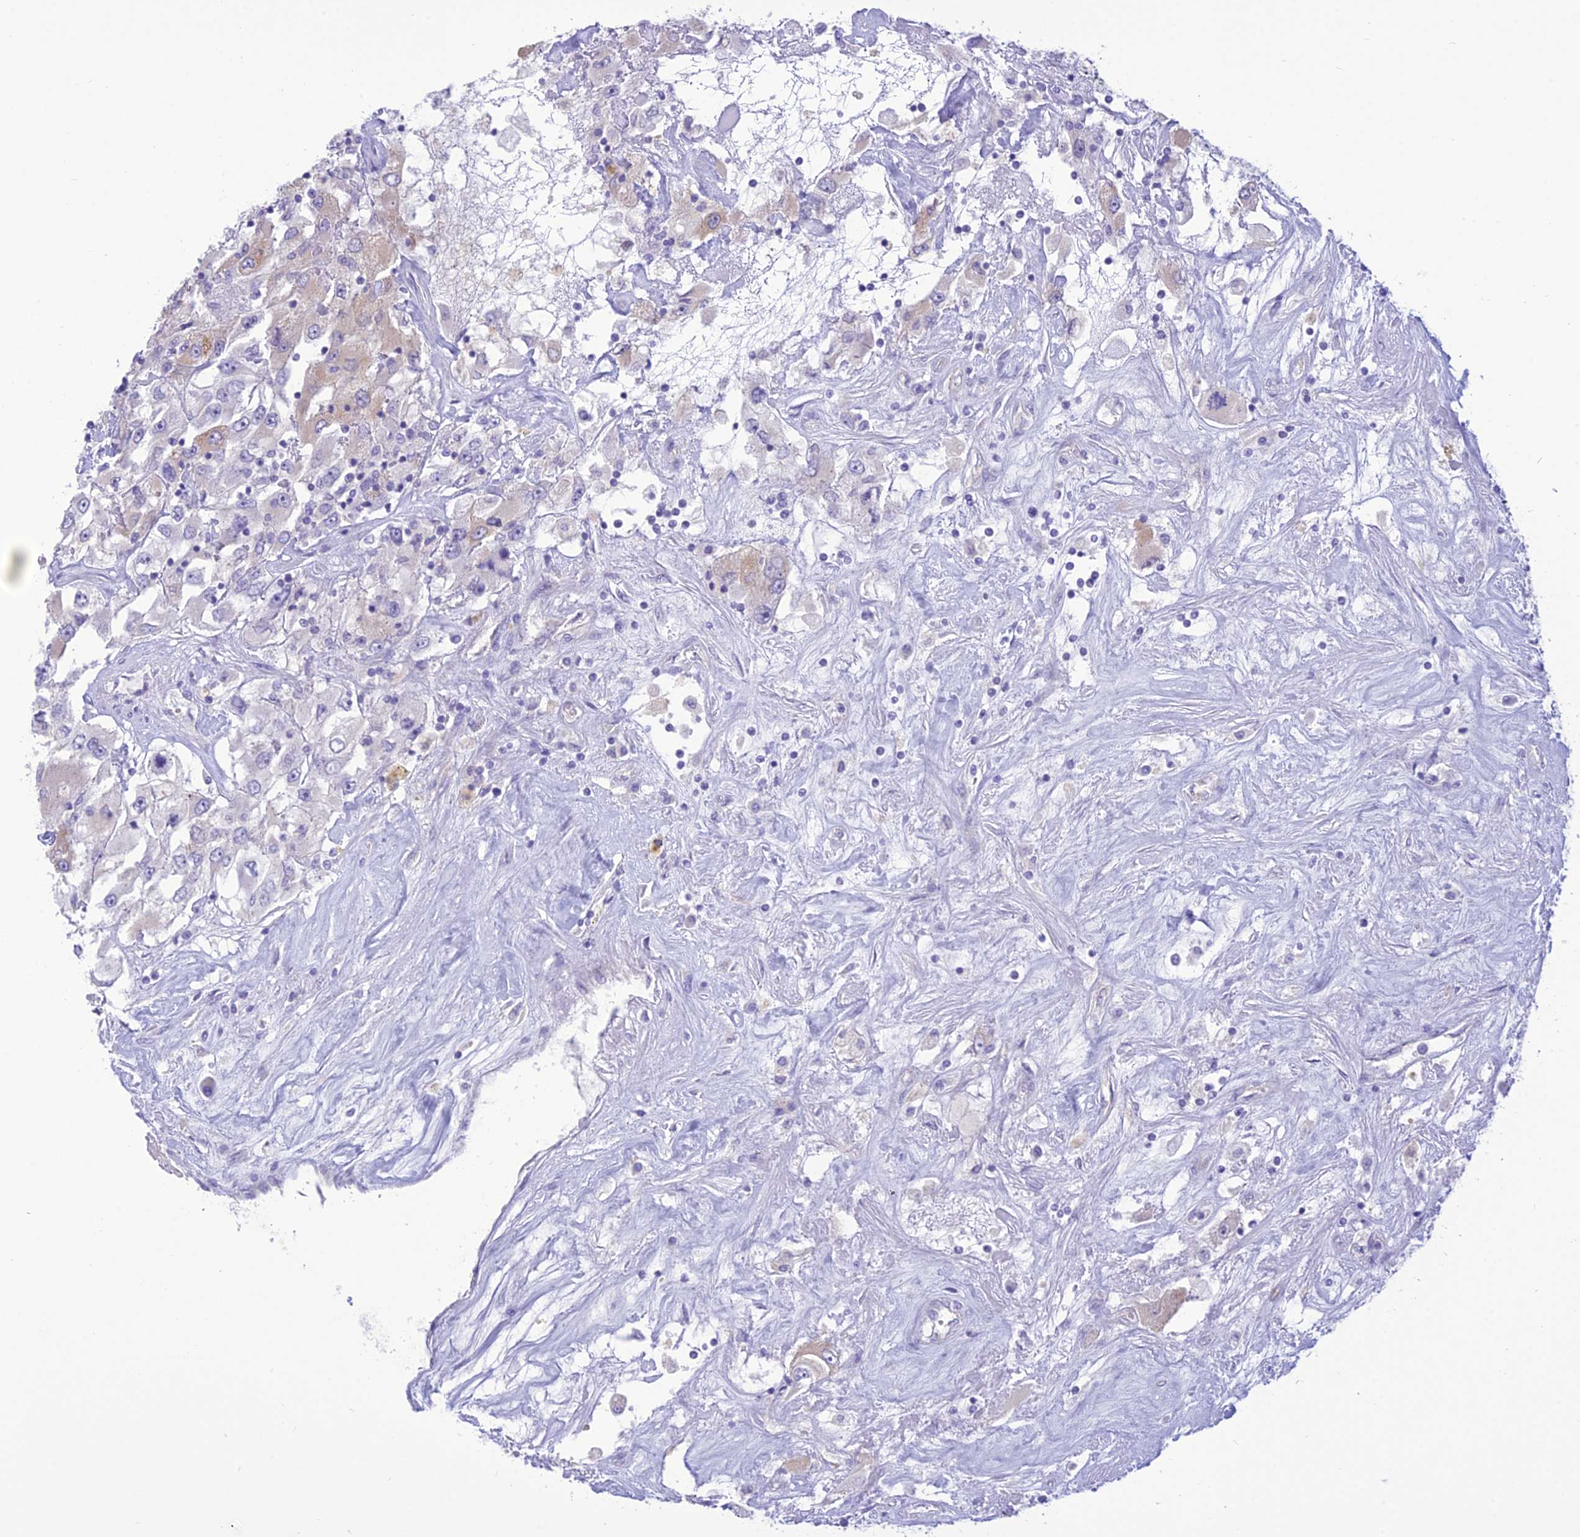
{"staining": {"intensity": "negative", "quantity": "none", "location": "none"}, "tissue": "renal cancer", "cell_type": "Tumor cells", "image_type": "cancer", "snomed": [{"axis": "morphology", "description": "Adenocarcinoma, NOS"}, {"axis": "topography", "description": "Kidney"}], "caption": "An image of human renal adenocarcinoma is negative for staining in tumor cells.", "gene": "DHDH", "patient": {"sex": "female", "age": 52}}